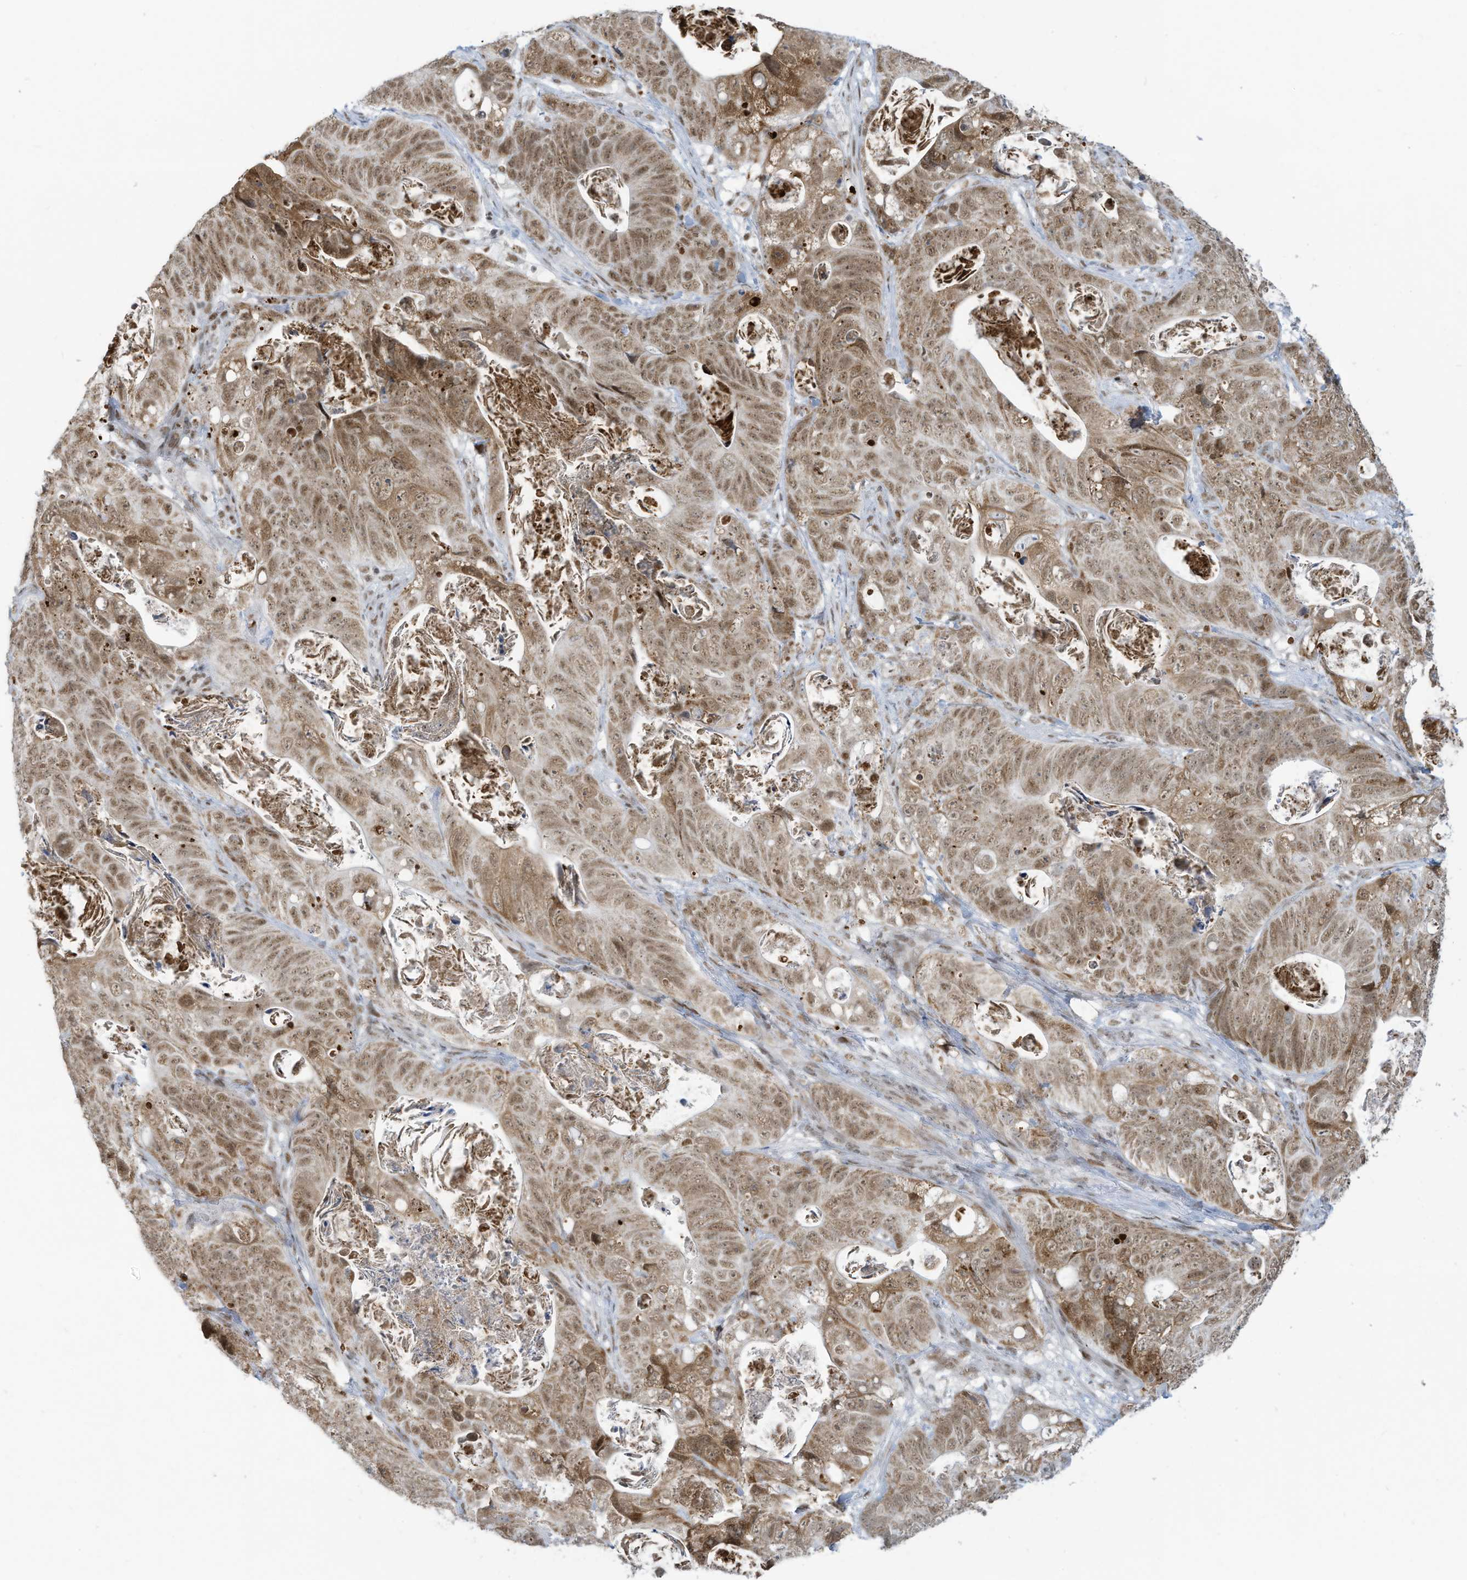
{"staining": {"intensity": "moderate", "quantity": ">75%", "location": "cytoplasmic/membranous,nuclear"}, "tissue": "stomach cancer", "cell_type": "Tumor cells", "image_type": "cancer", "snomed": [{"axis": "morphology", "description": "Normal tissue, NOS"}, {"axis": "morphology", "description": "Adenocarcinoma, NOS"}, {"axis": "topography", "description": "Stomach"}], "caption": "Immunohistochemistry (IHC) (DAB) staining of stomach cancer reveals moderate cytoplasmic/membranous and nuclear protein expression in approximately >75% of tumor cells.", "gene": "ECT2L", "patient": {"sex": "female", "age": 89}}